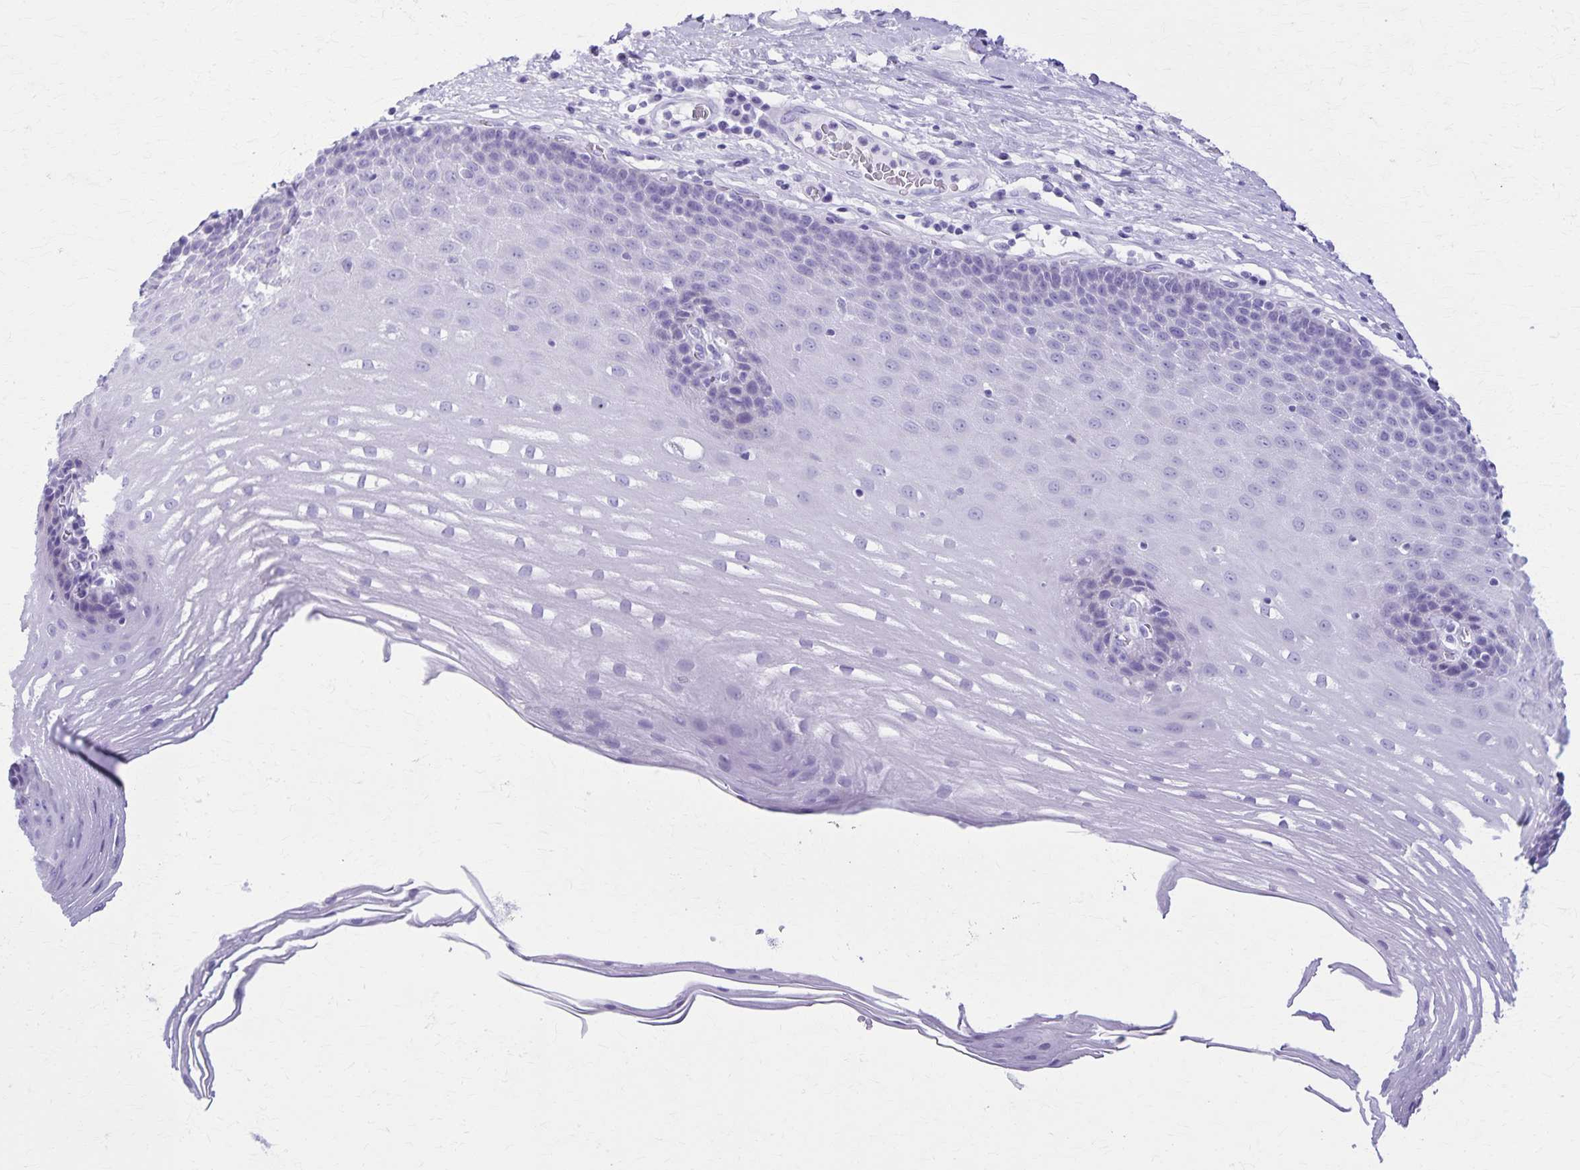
{"staining": {"intensity": "negative", "quantity": "none", "location": "none"}, "tissue": "esophagus", "cell_type": "Squamous epithelial cells", "image_type": "normal", "snomed": [{"axis": "morphology", "description": "Normal tissue, NOS"}, {"axis": "topography", "description": "Esophagus"}], "caption": "This is an IHC micrograph of normal esophagus. There is no staining in squamous epithelial cells.", "gene": "DEFA5", "patient": {"sex": "male", "age": 62}}